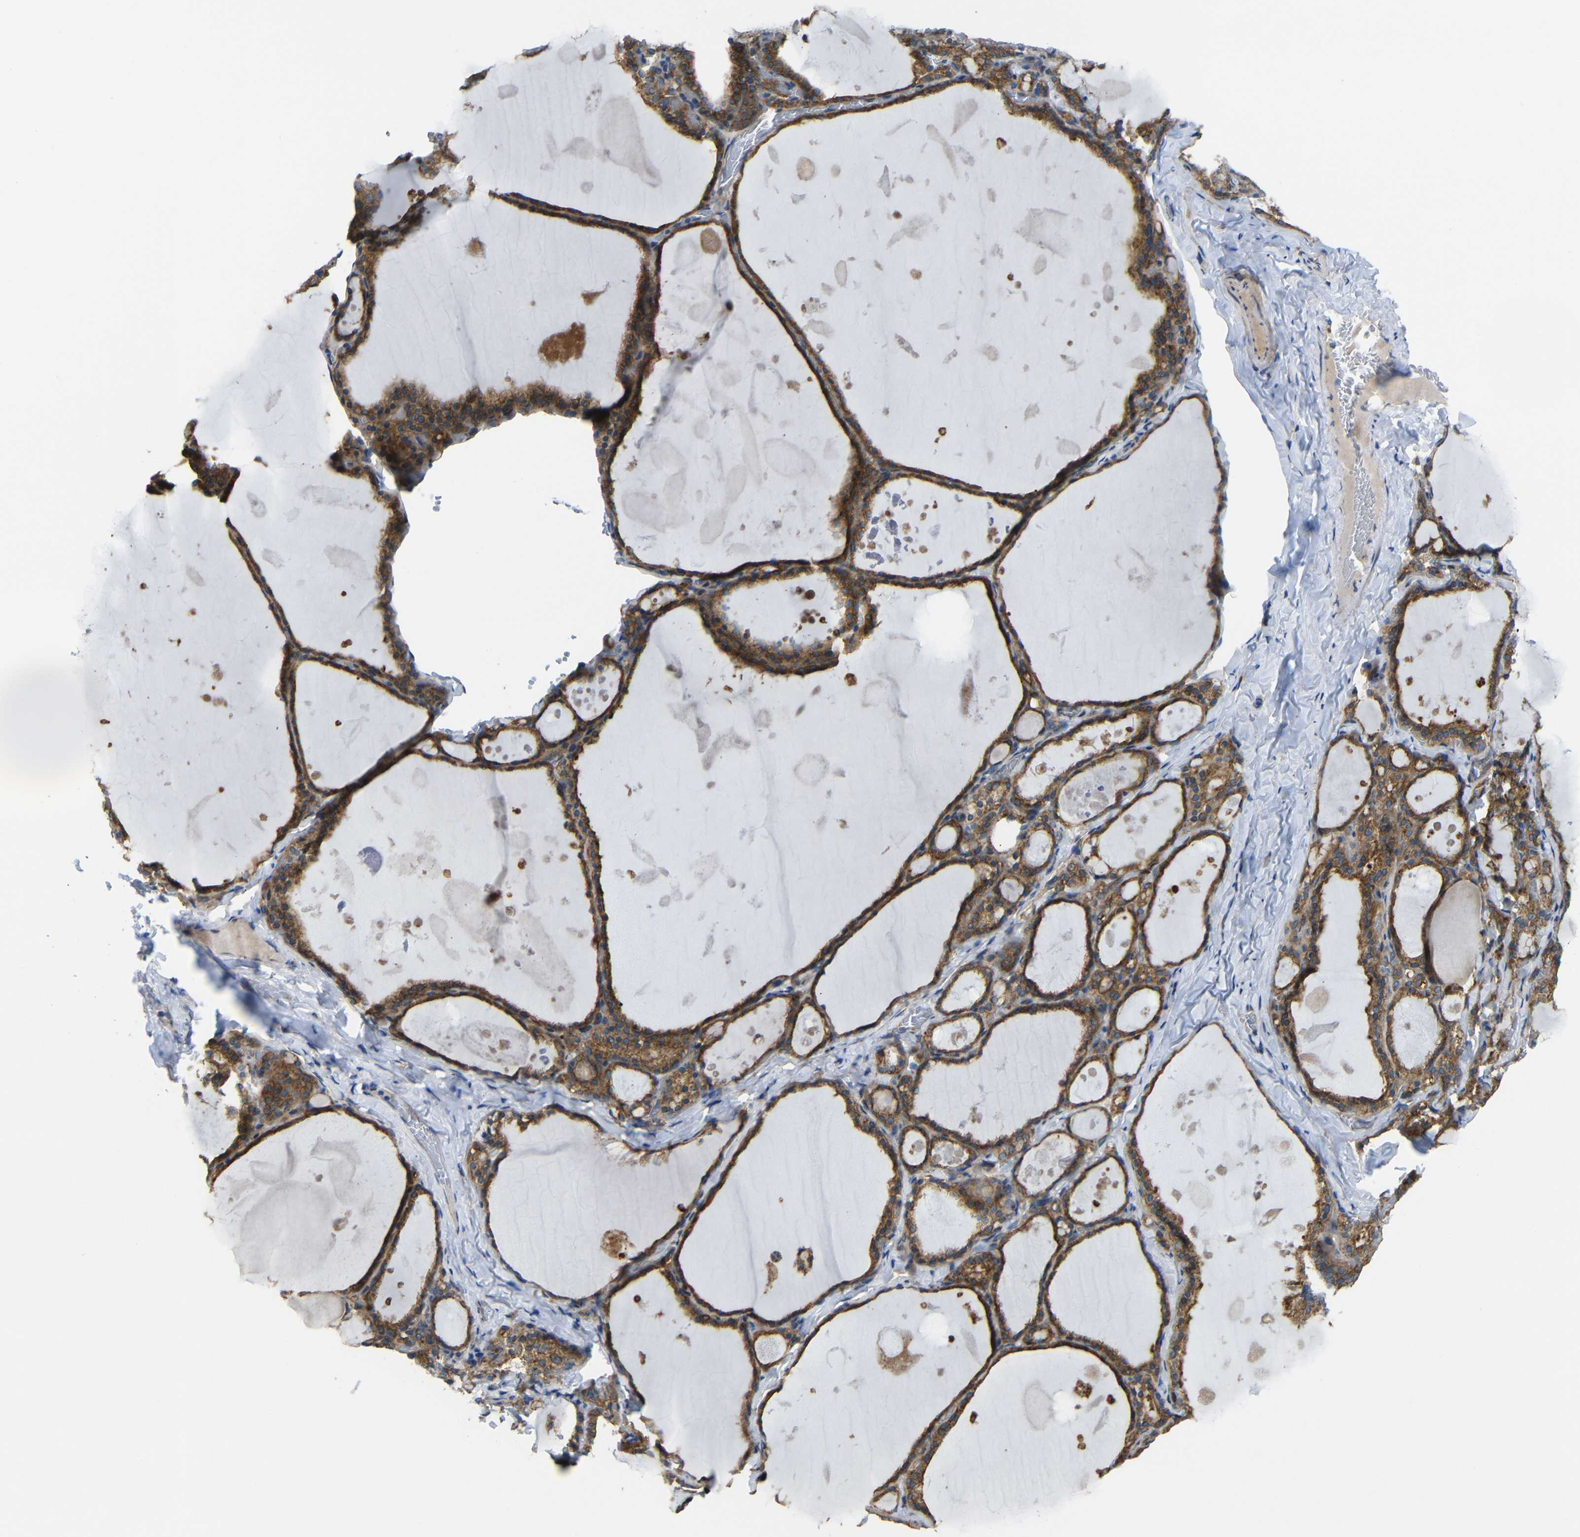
{"staining": {"intensity": "moderate", "quantity": ">75%", "location": "cytoplasmic/membranous"}, "tissue": "thyroid gland", "cell_type": "Glandular cells", "image_type": "normal", "snomed": [{"axis": "morphology", "description": "Normal tissue, NOS"}, {"axis": "topography", "description": "Thyroid gland"}], "caption": "Immunohistochemical staining of unremarkable human thyroid gland exhibits moderate cytoplasmic/membranous protein expression in approximately >75% of glandular cells. (DAB (3,3'-diaminobenzidine) IHC, brown staining for protein, blue staining for nuclei).", "gene": "SYPL1", "patient": {"sex": "male", "age": 56}}